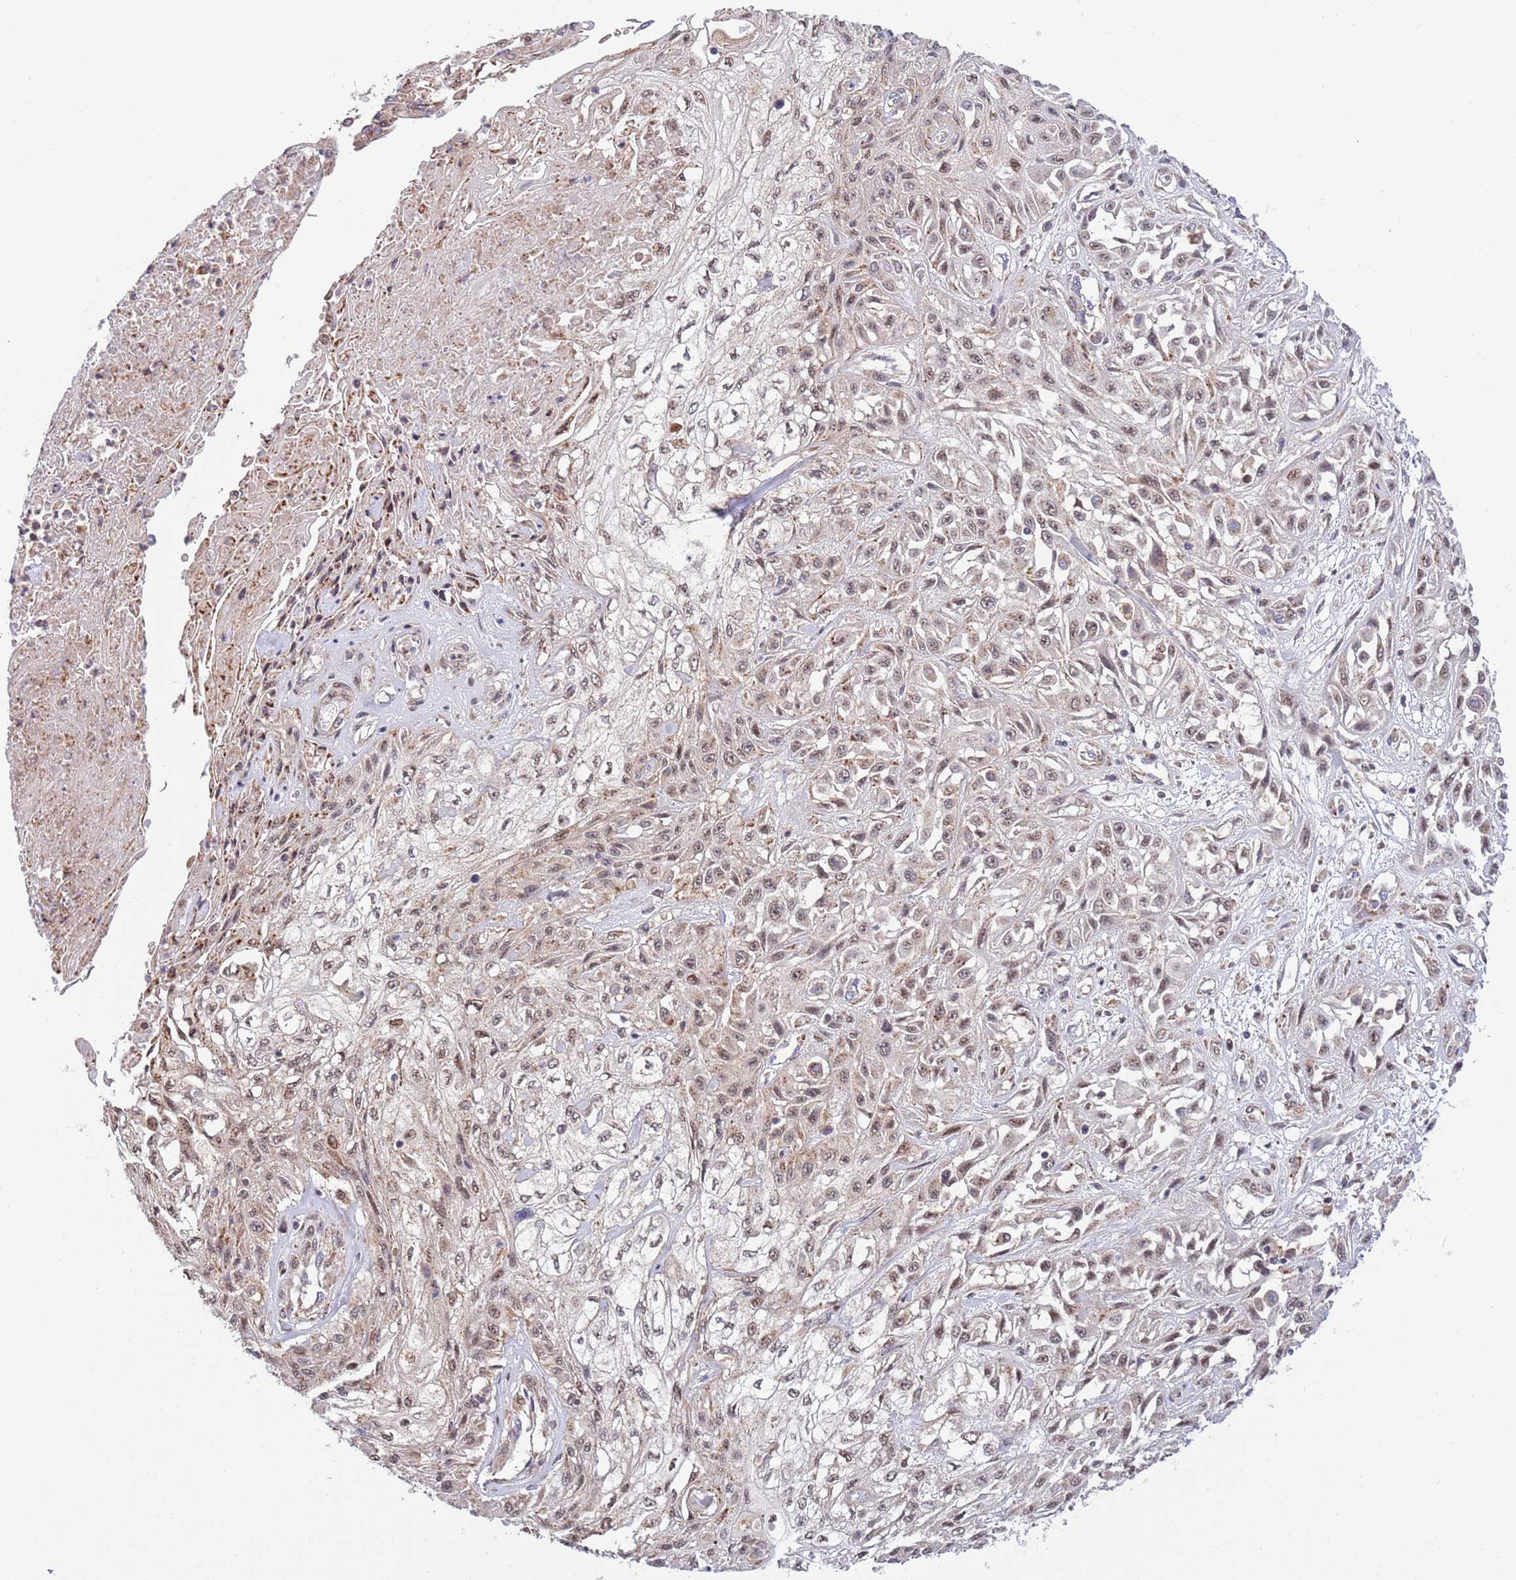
{"staining": {"intensity": "weak", "quantity": ">75%", "location": "nuclear"}, "tissue": "skin cancer", "cell_type": "Tumor cells", "image_type": "cancer", "snomed": [{"axis": "morphology", "description": "Squamous cell carcinoma, NOS"}, {"axis": "morphology", "description": "Squamous cell carcinoma, metastatic, NOS"}, {"axis": "topography", "description": "Skin"}, {"axis": "topography", "description": "Lymph node"}], "caption": "Protein expression analysis of human skin squamous cell carcinoma reveals weak nuclear expression in approximately >75% of tumor cells.", "gene": "CCNJL", "patient": {"sex": "male", "age": 75}}